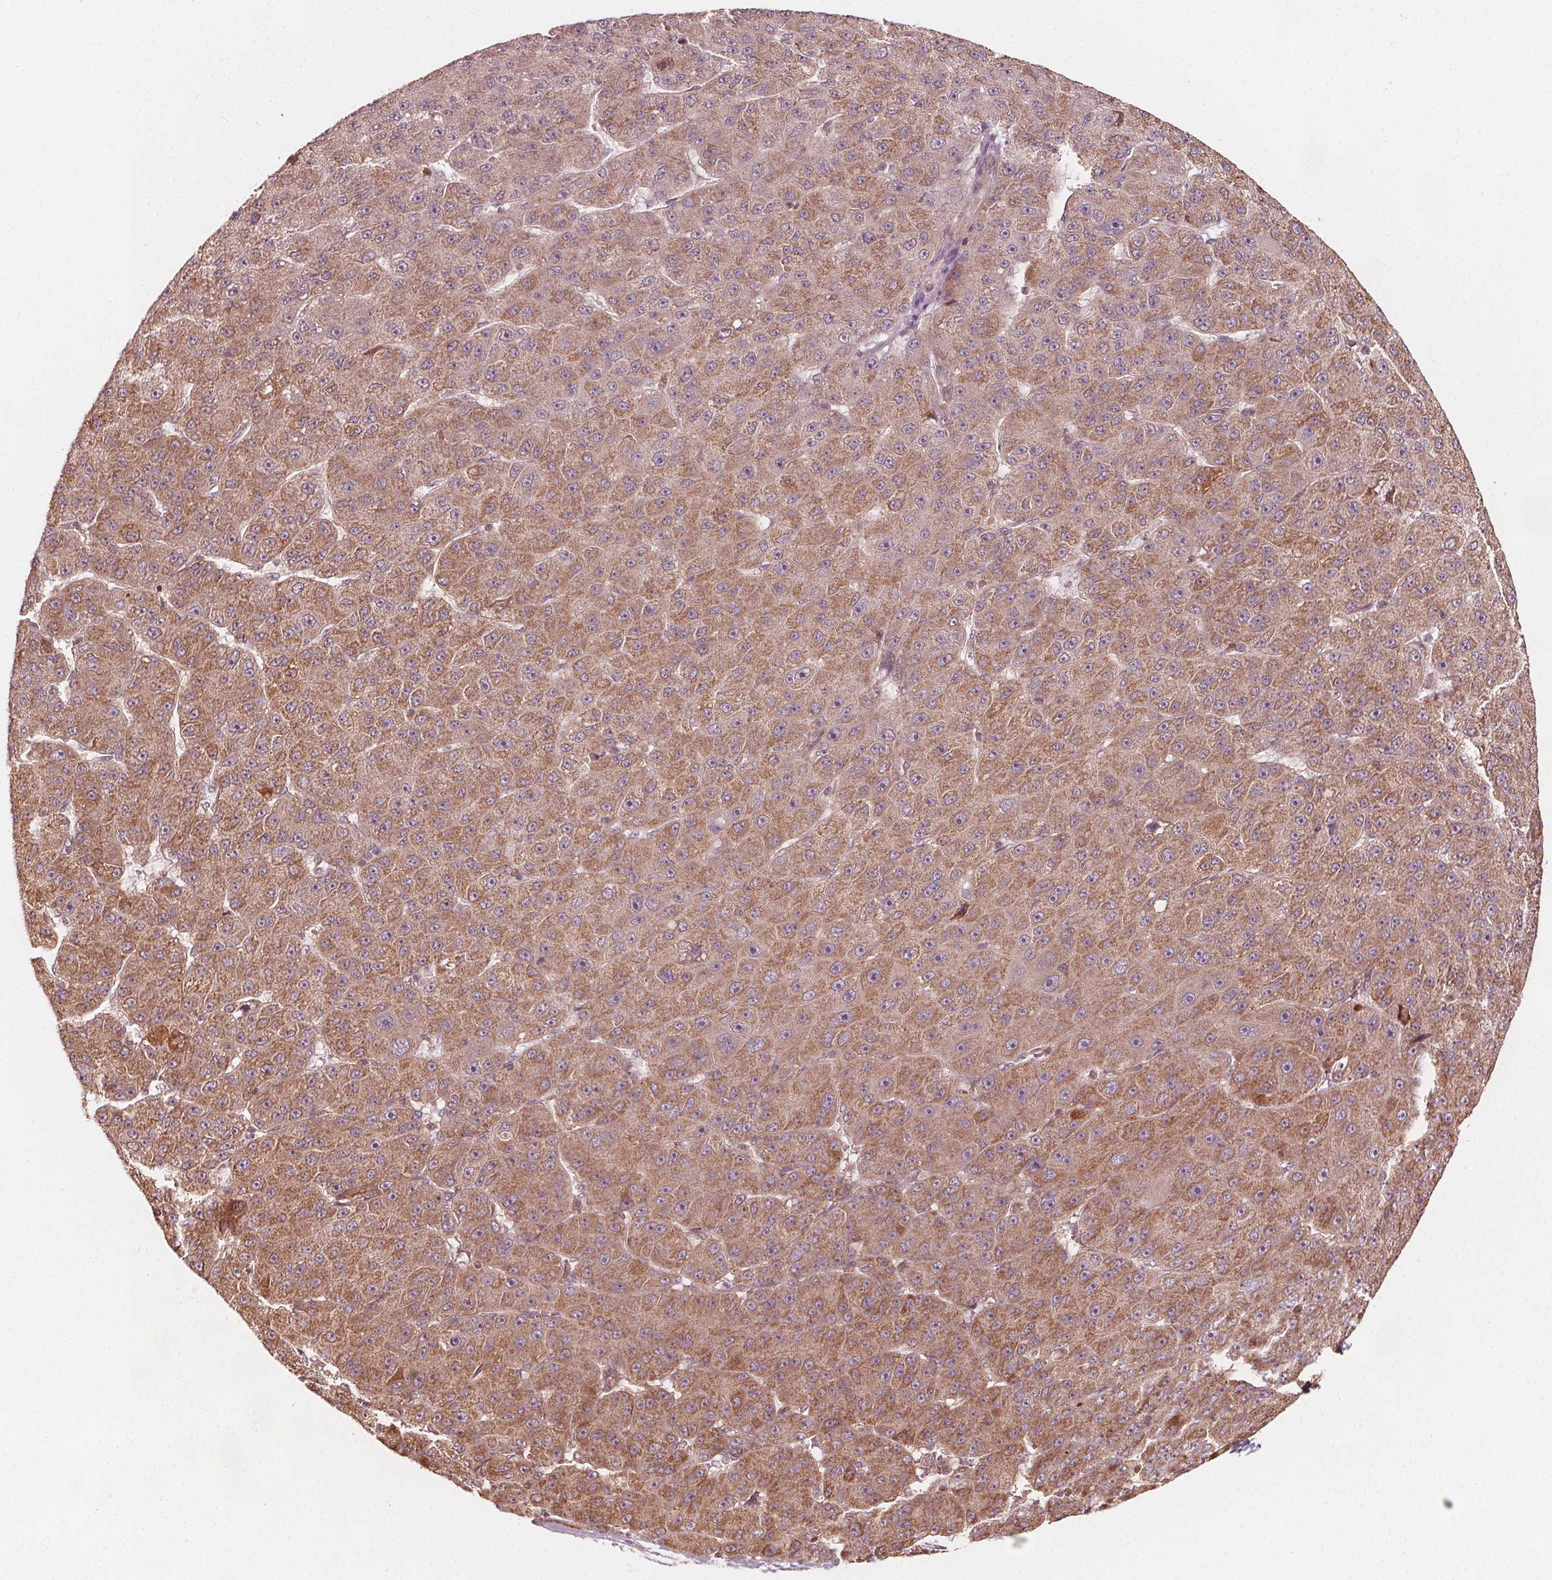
{"staining": {"intensity": "moderate", "quantity": ">75%", "location": "cytoplasmic/membranous"}, "tissue": "liver cancer", "cell_type": "Tumor cells", "image_type": "cancer", "snomed": [{"axis": "morphology", "description": "Carcinoma, Hepatocellular, NOS"}, {"axis": "topography", "description": "Liver"}], "caption": "This micrograph displays IHC staining of human hepatocellular carcinoma (liver), with medium moderate cytoplasmic/membranous staining in about >75% of tumor cells.", "gene": "AIP", "patient": {"sex": "male", "age": 67}}